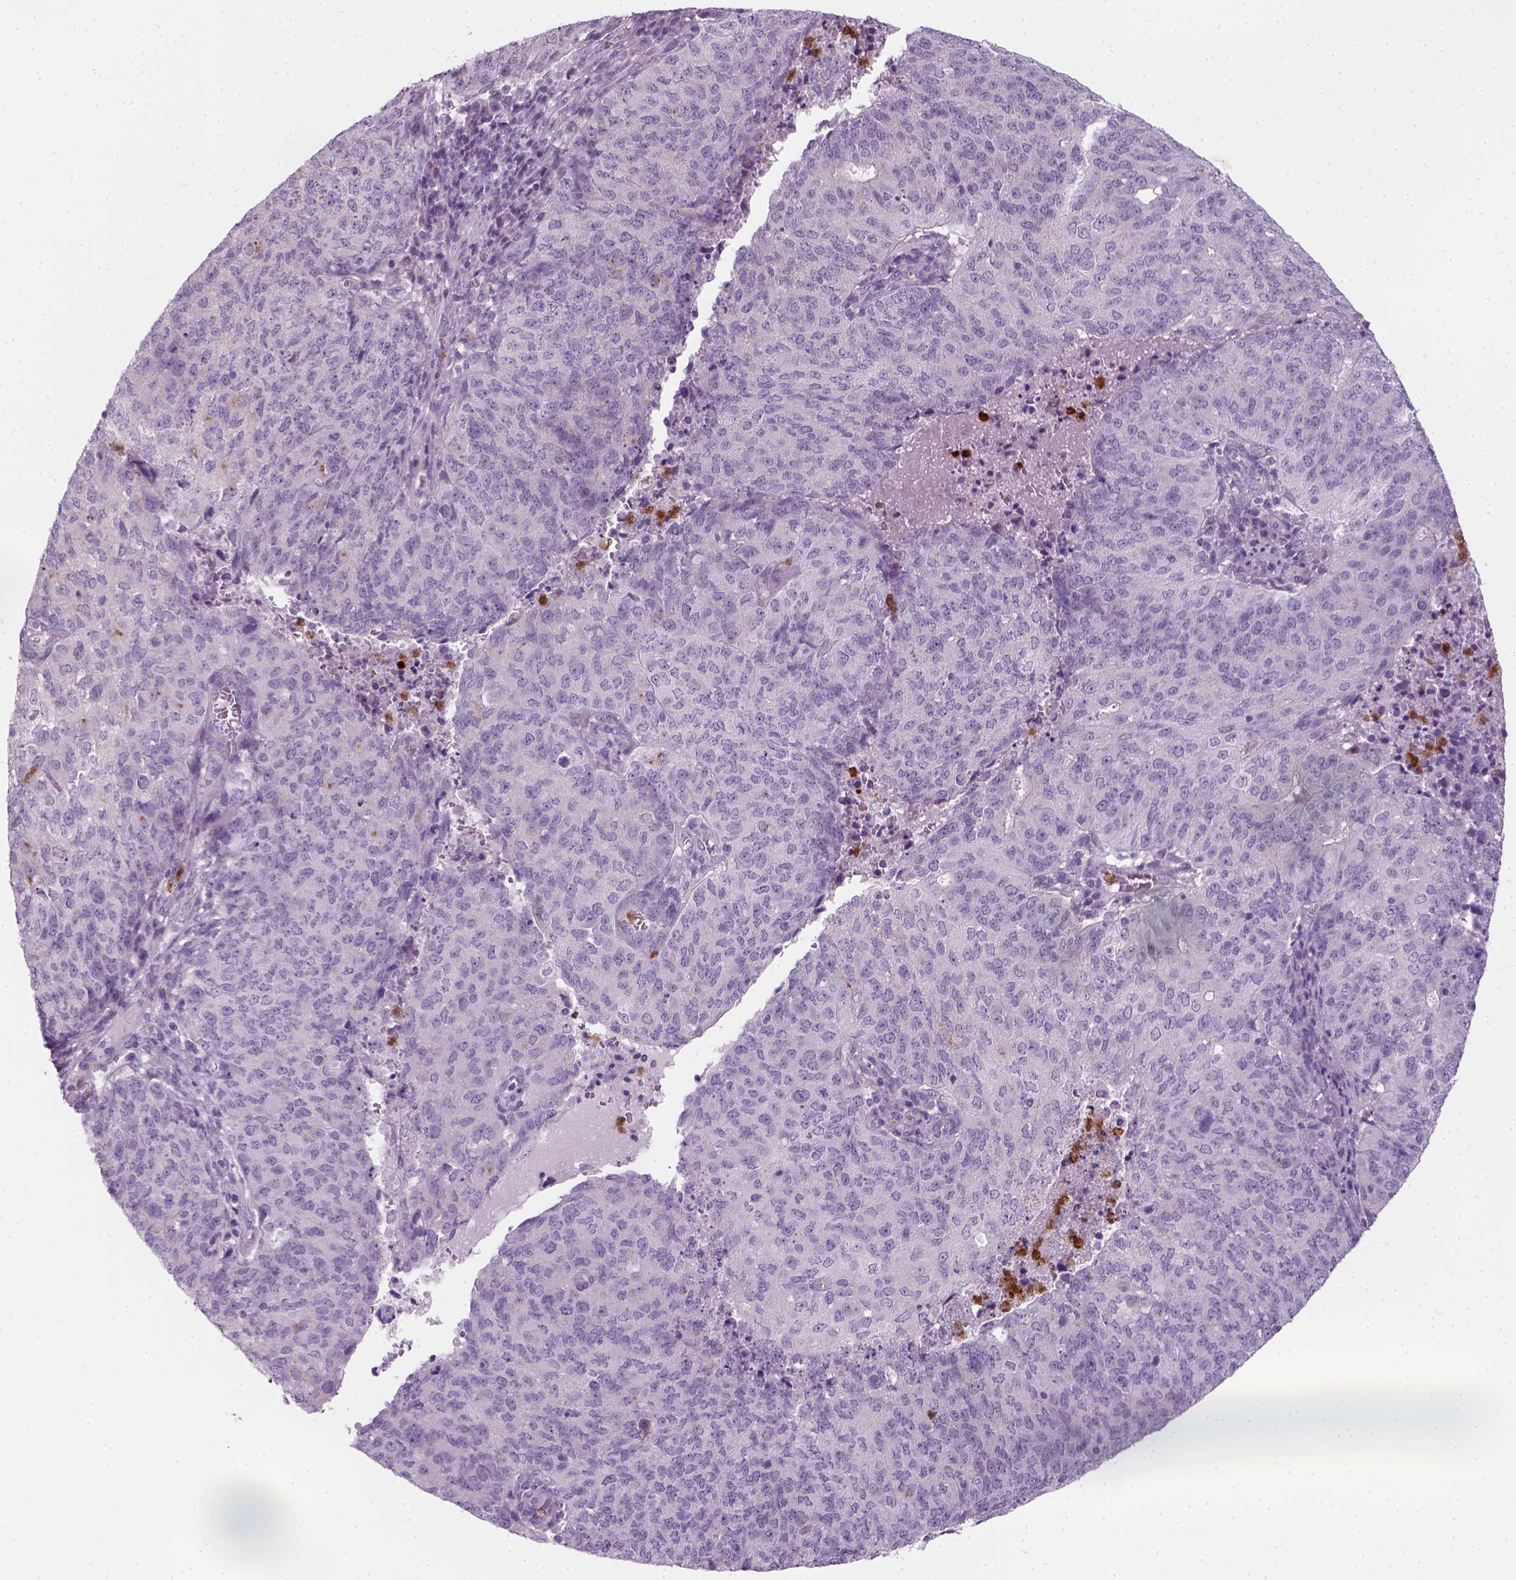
{"staining": {"intensity": "negative", "quantity": "none", "location": "none"}, "tissue": "endometrial cancer", "cell_type": "Tumor cells", "image_type": "cancer", "snomed": [{"axis": "morphology", "description": "Adenocarcinoma, NOS"}, {"axis": "topography", "description": "Endometrium"}], "caption": "The image demonstrates no staining of tumor cells in endometrial cancer.", "gene": "IL4", "patient": {"sex": "female", "age": 82}}